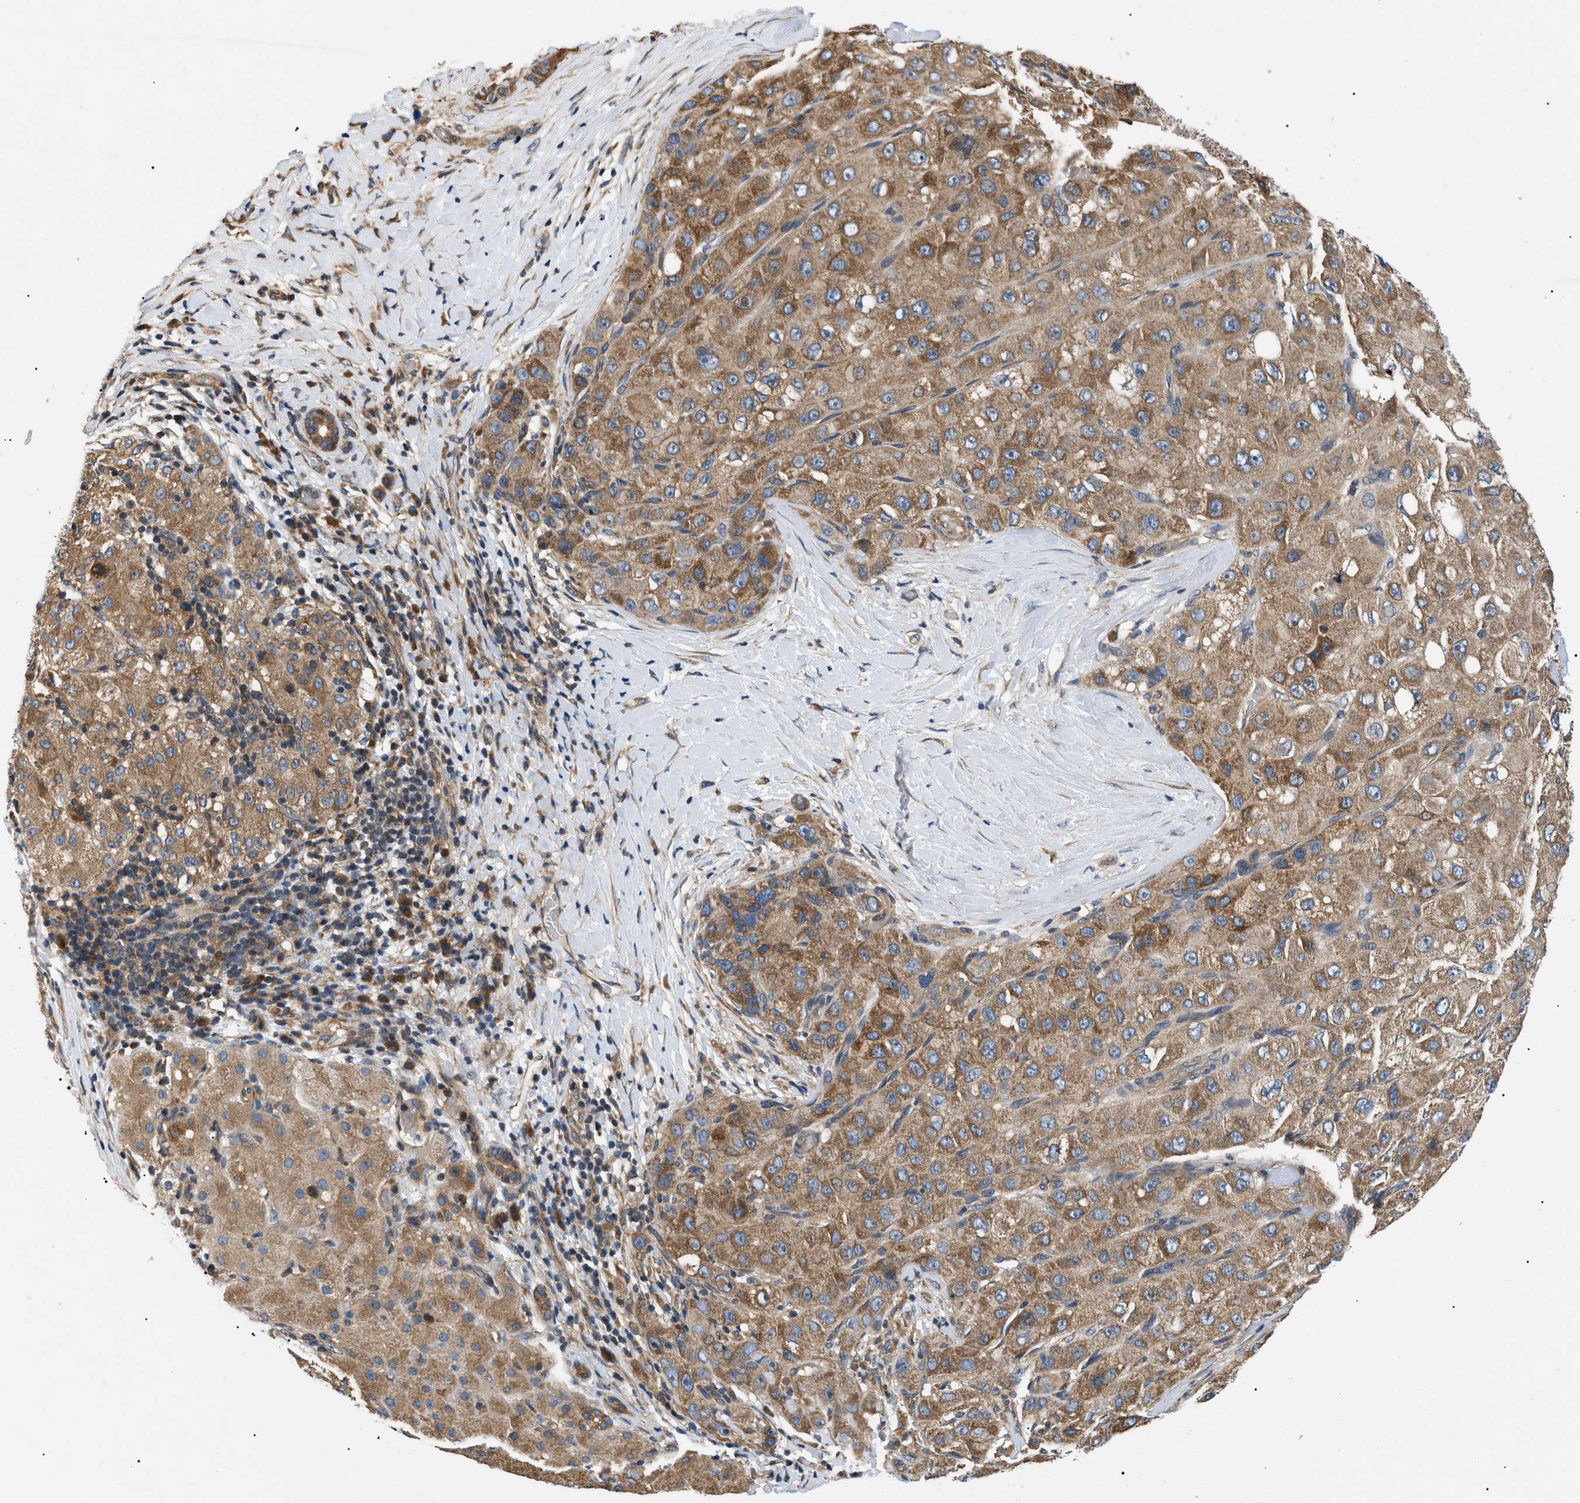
{"staining": {"intensity": "moderate", "quantity": ">75%", "location": "cytoplasmic/membranous"}, "tissue": "liver cancer", "cell_type": "Tumor cells", "image_type": "cancer", "snomed": [{"axis": "morphology", "description": "Carcinoma, Hepatocellular, NOS"}, {"axis": "topography", "description": "Liver"}], "caption": "Immunohistochemical staining of human liver cancer shows medium levels of moderate cytoplasmic/membranous expression in approximately >75% of tumor cells.", "gene": "PPM1B", "patient": {"sex": "male", "age": 80}}